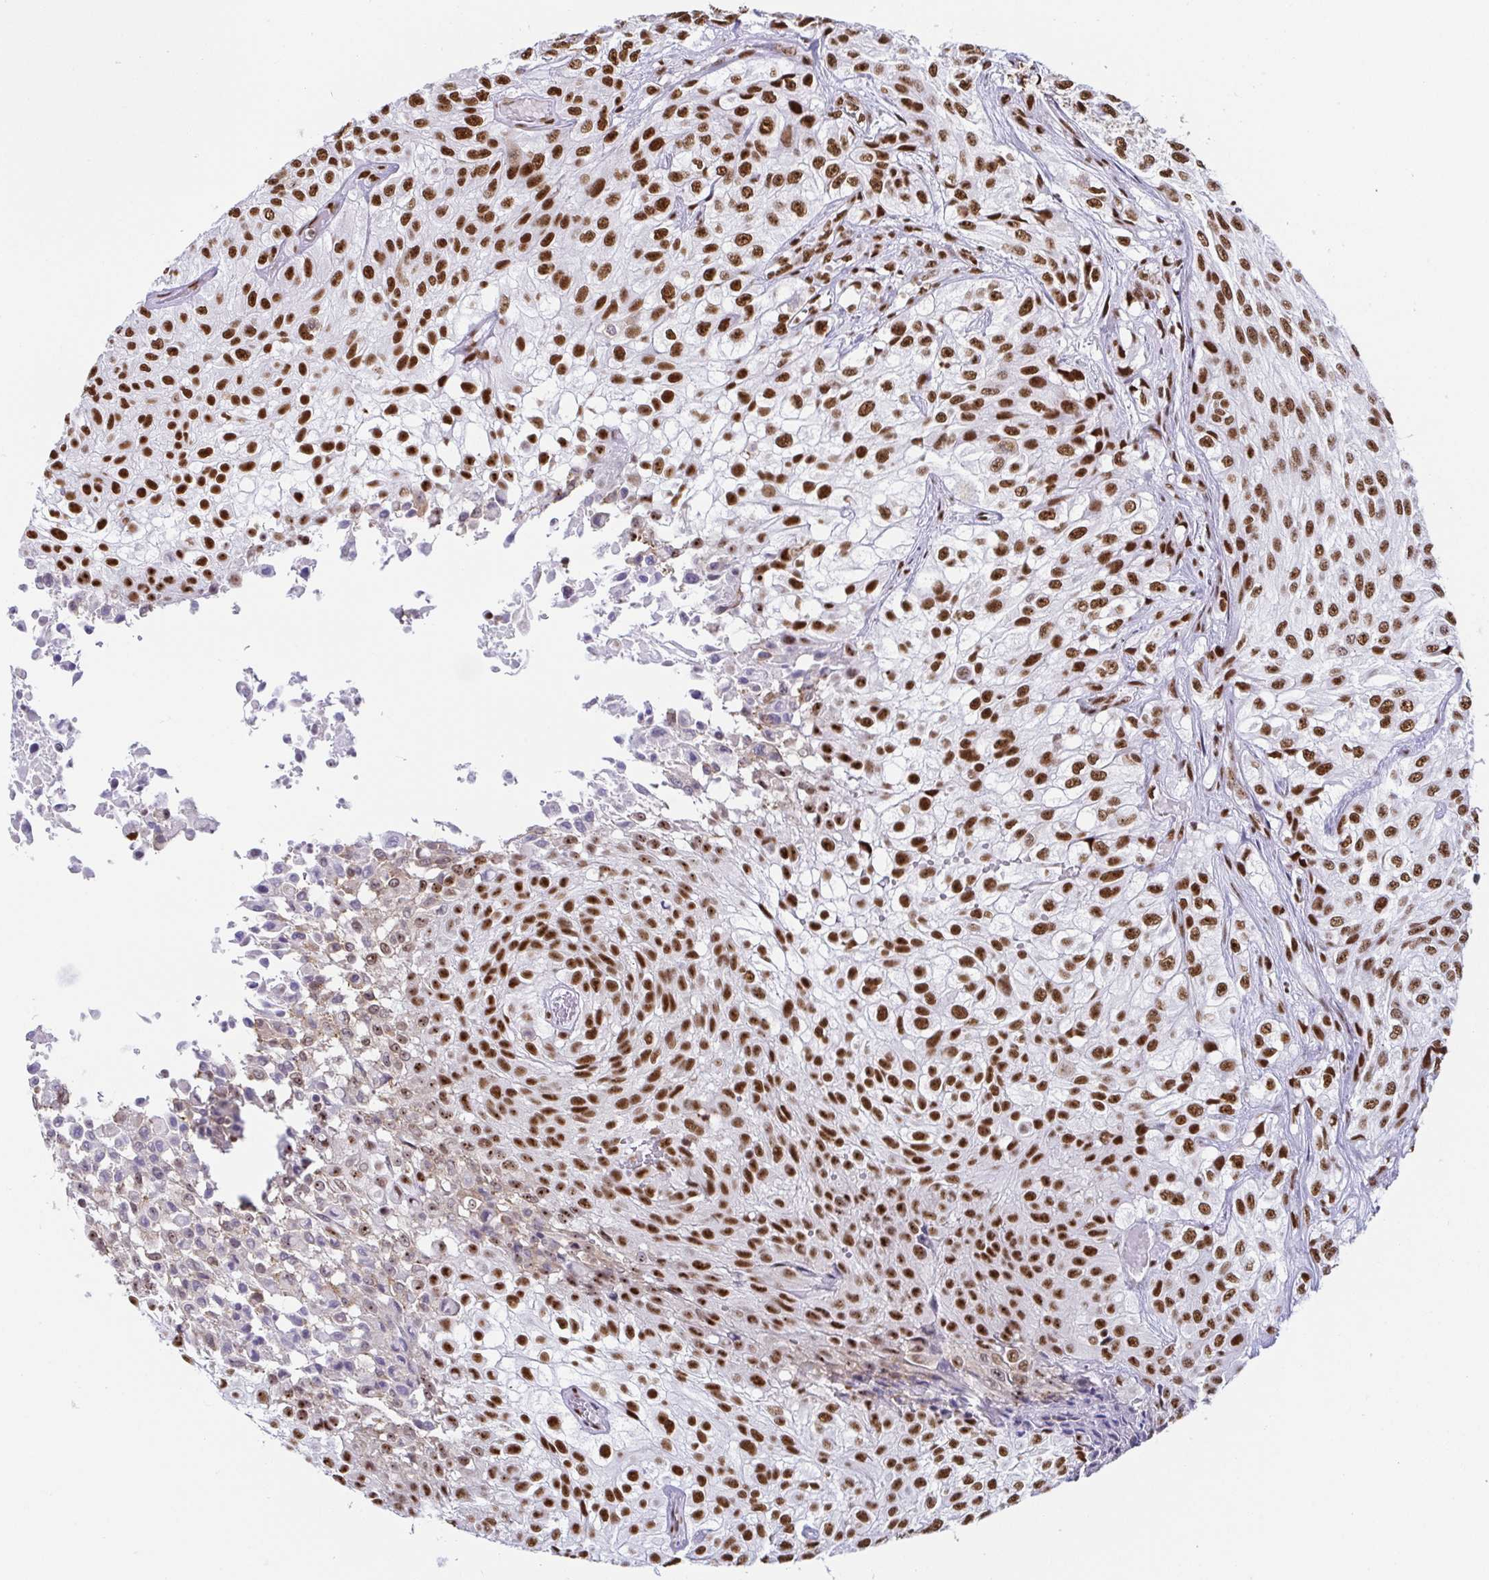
{"staining": {"intensity": "strong", "quantity": ">75%", "location": "nuclear"}, "tissue": "urothelial cancer", "cell_type": "Tumor cells", "image_type": "cancer", "snomed": [{"axis": "morphology", "description": "Urothelial carcinoma, High grade"}, {"axis": "topography", "description": "Urinary bladder"}], "caption": "Immunohistochemistry micrograph of neoplastic tissue: human urothelial cancer stained using immunohistochemistry (IHC) reveals high levels of strong protein expression localized specifically in the nuclear of tumor cells, appearing as a nuclear brown color.", "gene": "EWSR1", "patient": {"sex": "male", "age": 56}}